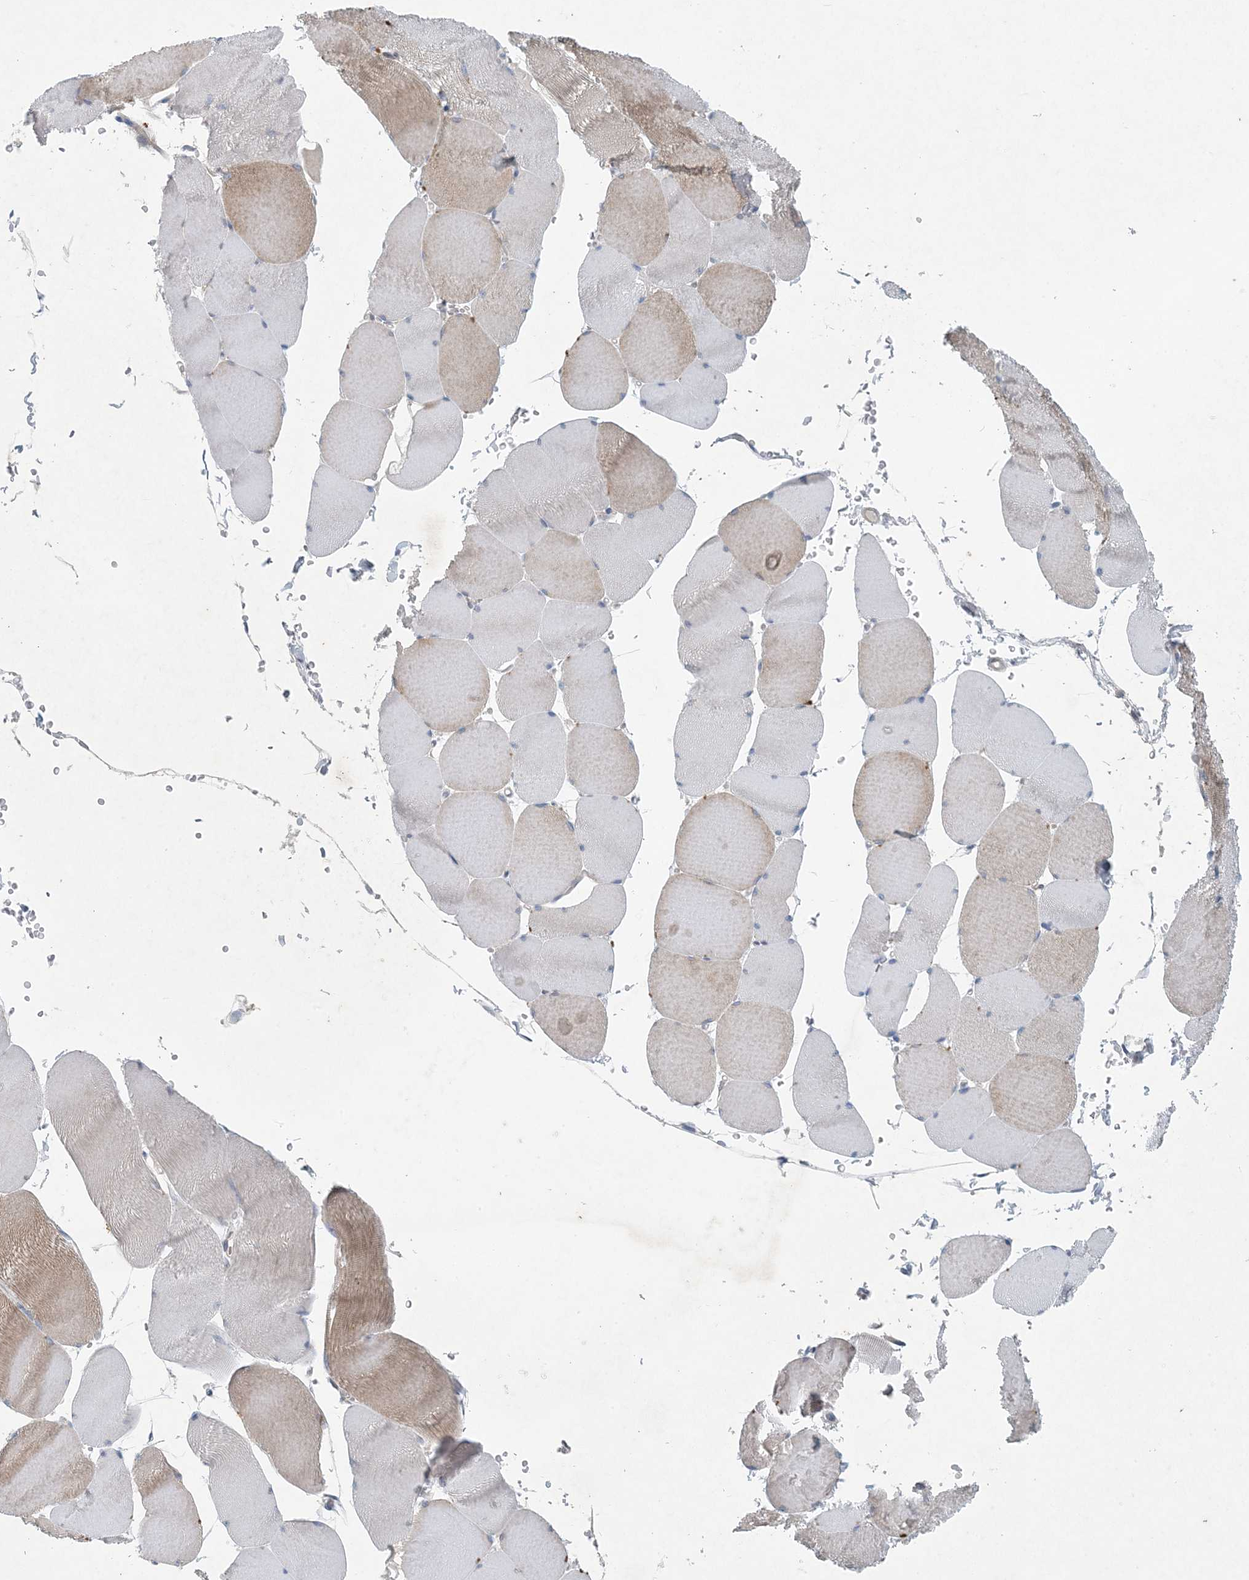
{"staining": {"intensity": "moderate", "quantity": "25%-75%", "location": "cytoplasmic/membranous"}, "tissue": "skeletal muscle", "cell_type": "Myocytes", "image_type": "normal", "snomed": [{"axis": "morphology", "description": "Normal tissue, NOS"}, {"axis": "topography", "description": "Skeletal muscle"}, {"axis": "topography", "description": "Head-Neck"}], "caption": "Normal skeletal muscle was stained to show a protein in brown. There is medium levels of moderate cytoplasmic/membranous staining in approximately 25%-75% of myocytes.", "gene": "HIKESHI", "patient": {"sex": "male", "age": 66}}